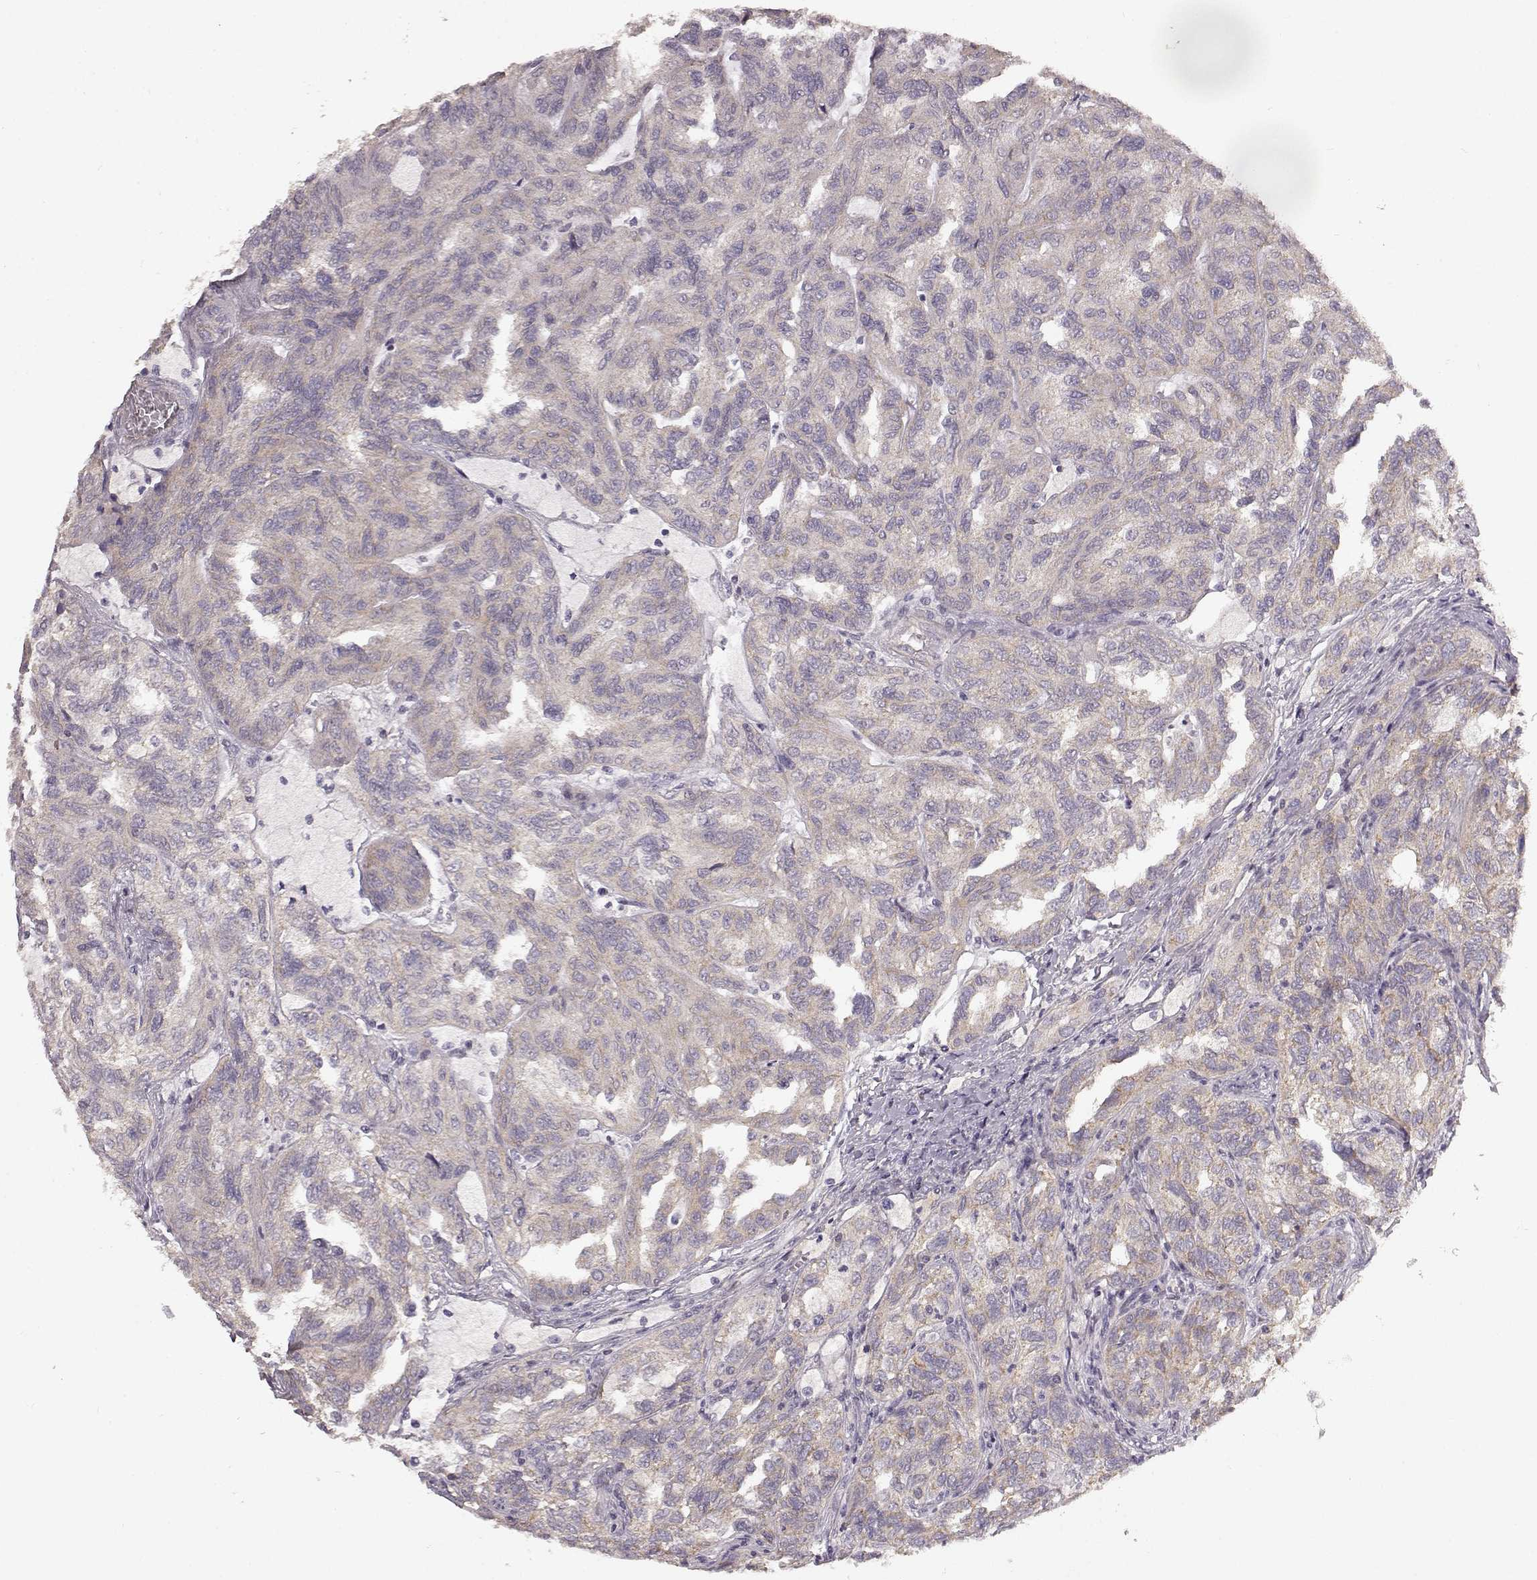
{"staining": {"intensity": "moderate", "quantity": ">75%", "location": "cytoplasmic/membranous"}, "tissue": "renal cancer", "cell_type": "Tumor cells", "image_type": "cancer", "snomed": [{"axis": "morphology", "description": "Adenocarcinoma, NOS"}, {"axis": "topography", "description": "Kidney"}], "caption": "Protein expression analysis of human renal cancer reveals moderate cytoplasmic/membranous positivity in approximately >75% of tumor cells.", "gene": "ERBB3", "patient": {"sex": "male", "age": 79}}